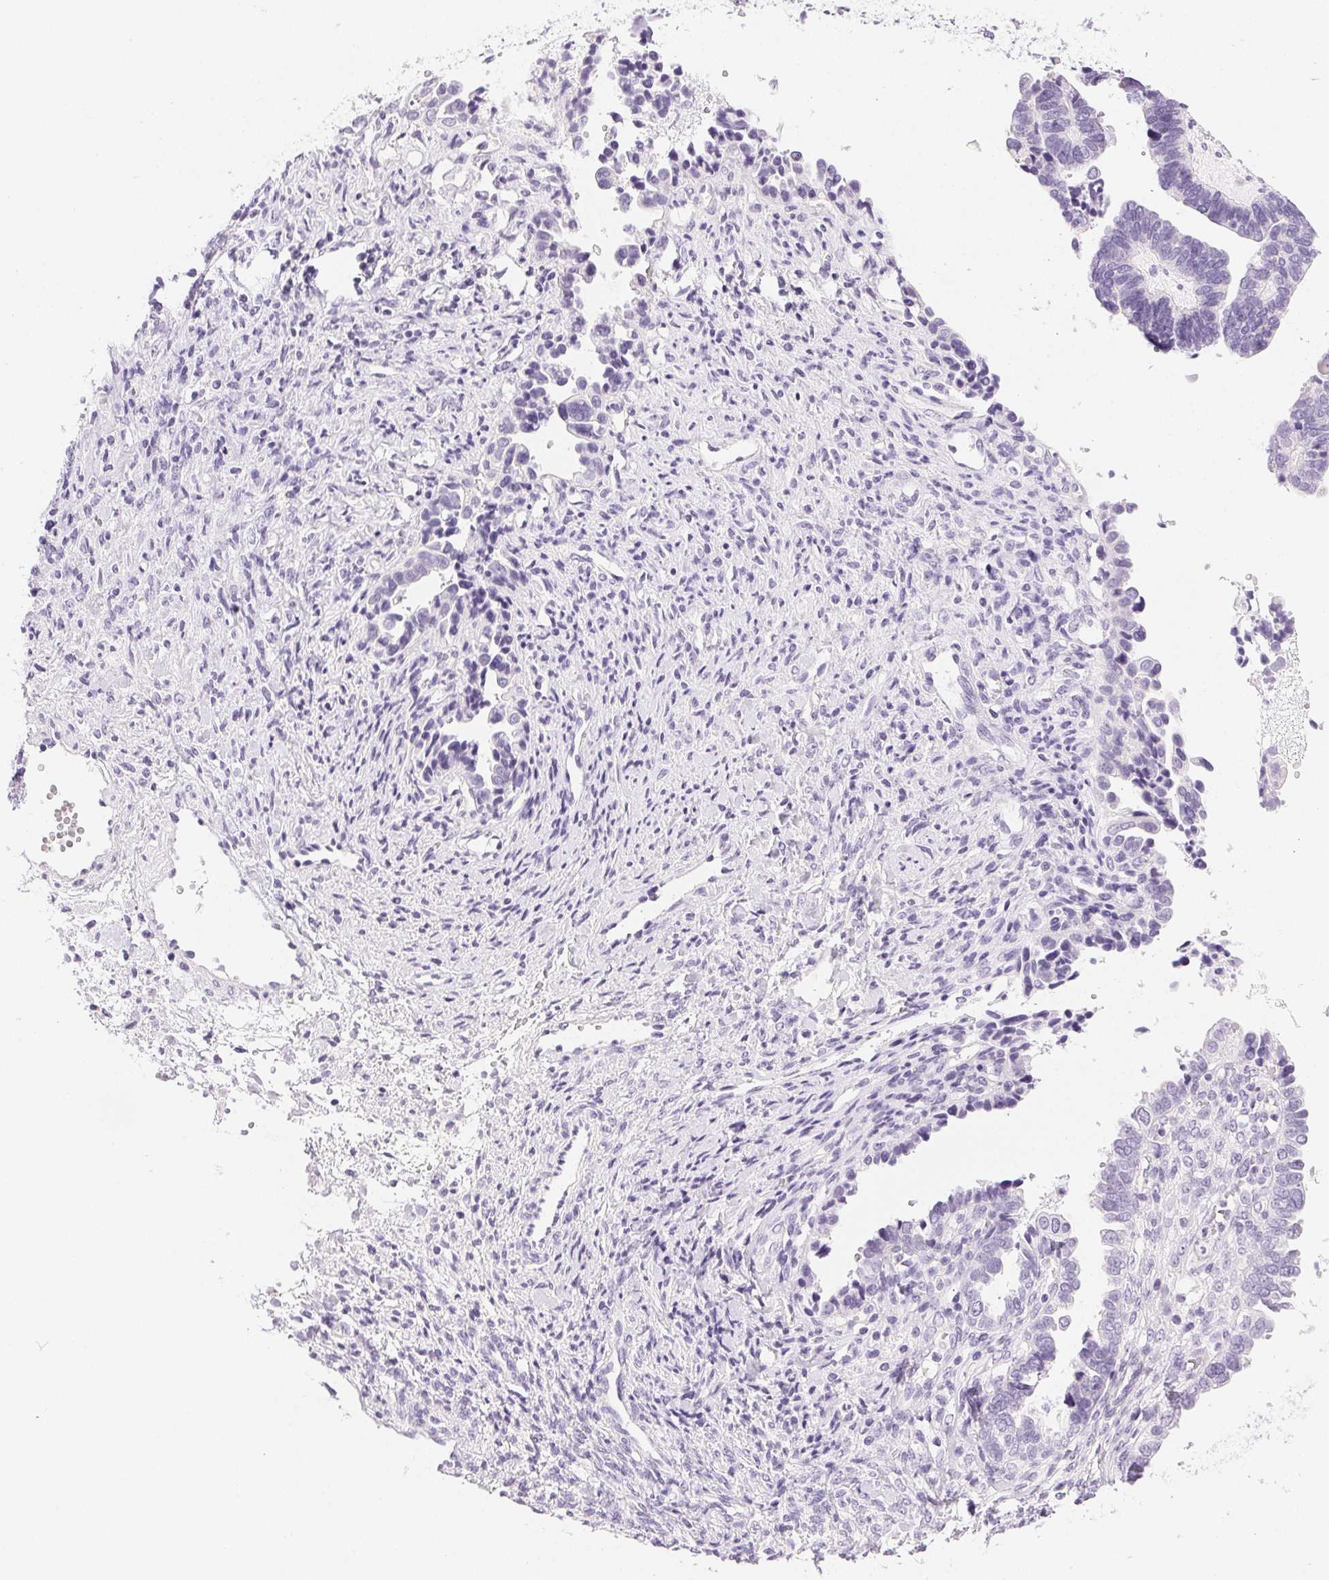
{"staining": {"intensity": "negative", "quantity": "none", "location": "none"}, "tissue": "ovarian cancer", "cell_type": "Tumor cells", "image_type": "cancer", "snomed": [{"axis": "morphology", "description": "Cystadenocarcinoma, serous, NOS"}, {"axis": "topography", "description": "Ovary"}], "caption": "The immunohistochemistry photomicrograph has no significant expression in tumor cells of ovarian cancer tissue.", "gene": "SLC5A2", "patient": {"sex": "female", "age": 51}}